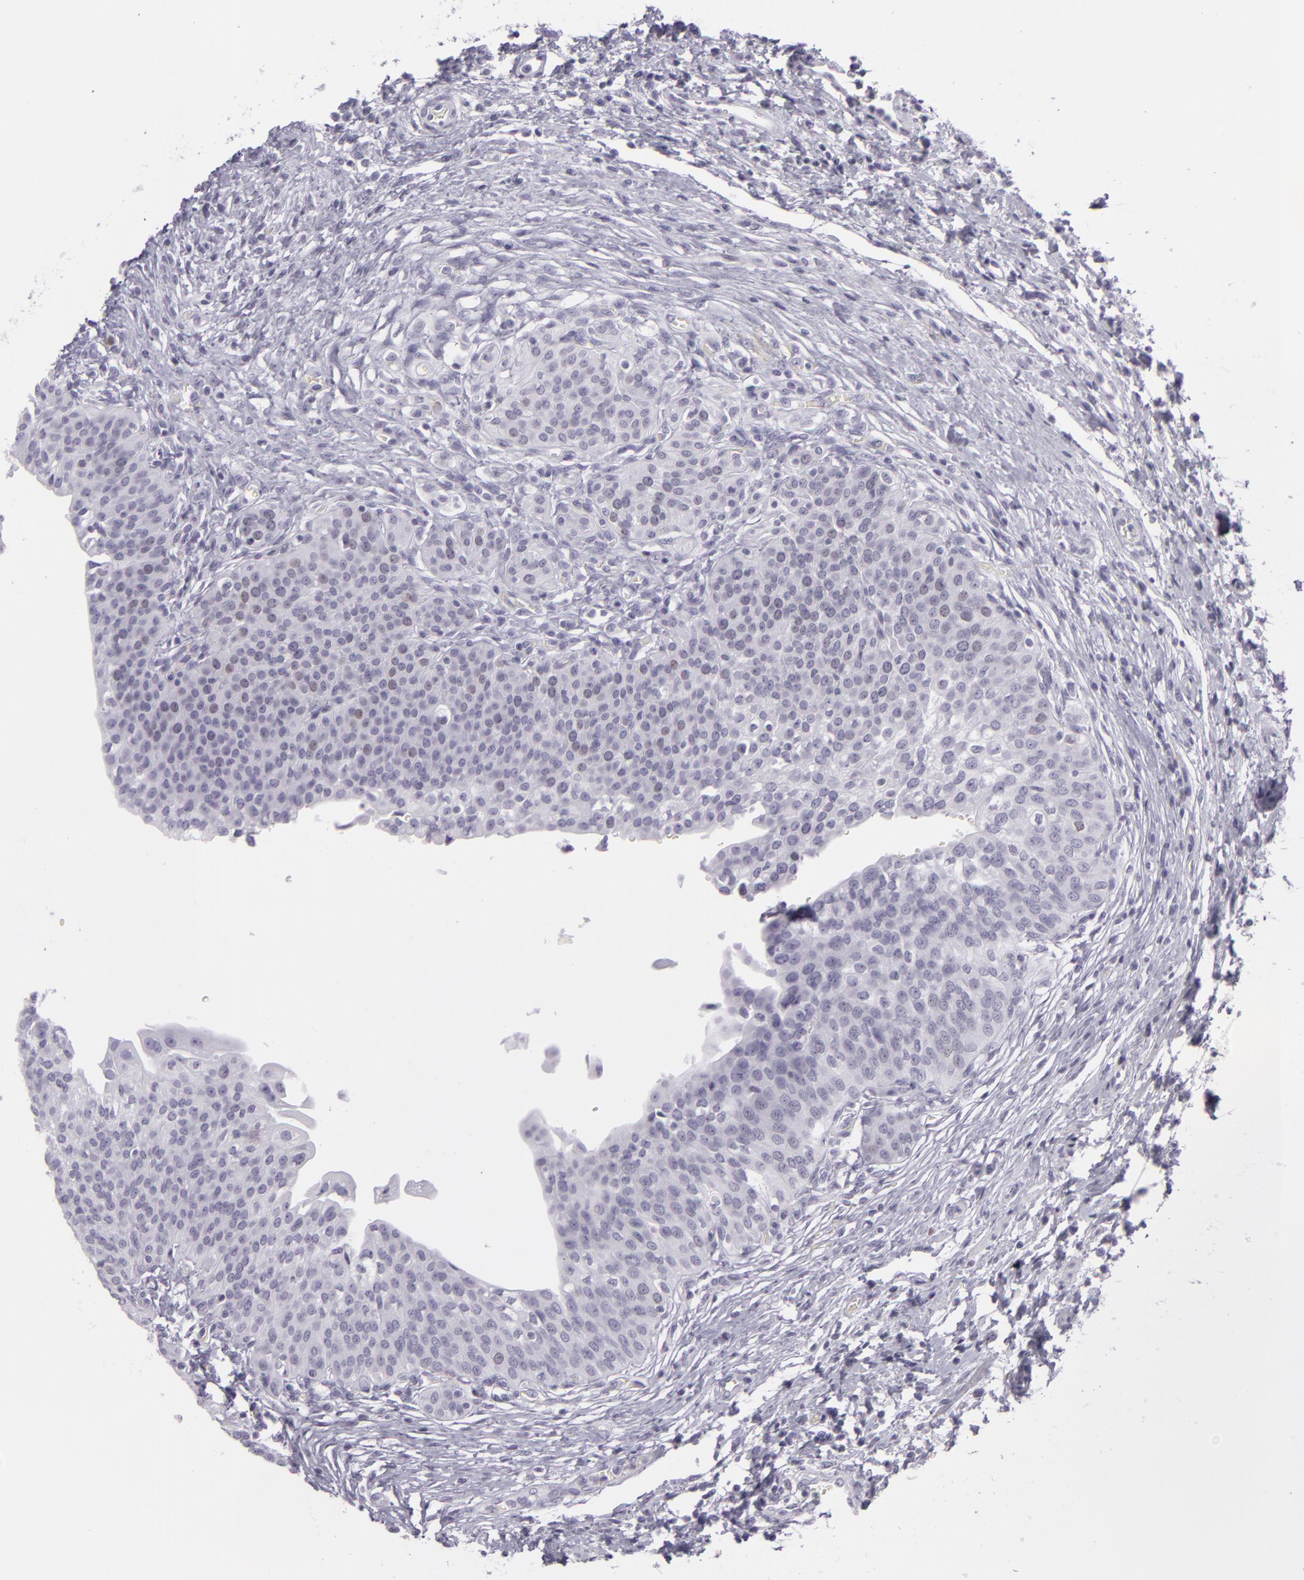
{"staining": {"intensity": "negative", "quantity": "none", "location": "none"}, "tissue": "urinary bladder", "cell_type": "Urothelial cells", "image_type": "normal", "snomed": [{"axis": "morphology", "description": "Normal tissue, NOS"}, {"axis": "topography", "description": "Smooth muscle"}, {"axis": "topography", "description": "Urinary bladder"}], "caption": "Protein analysis of benign urinary bladder shows no significant positivity in urothelial cells.", "gene": "MCM3", "patient": {"sex": "male", "age": 35}}